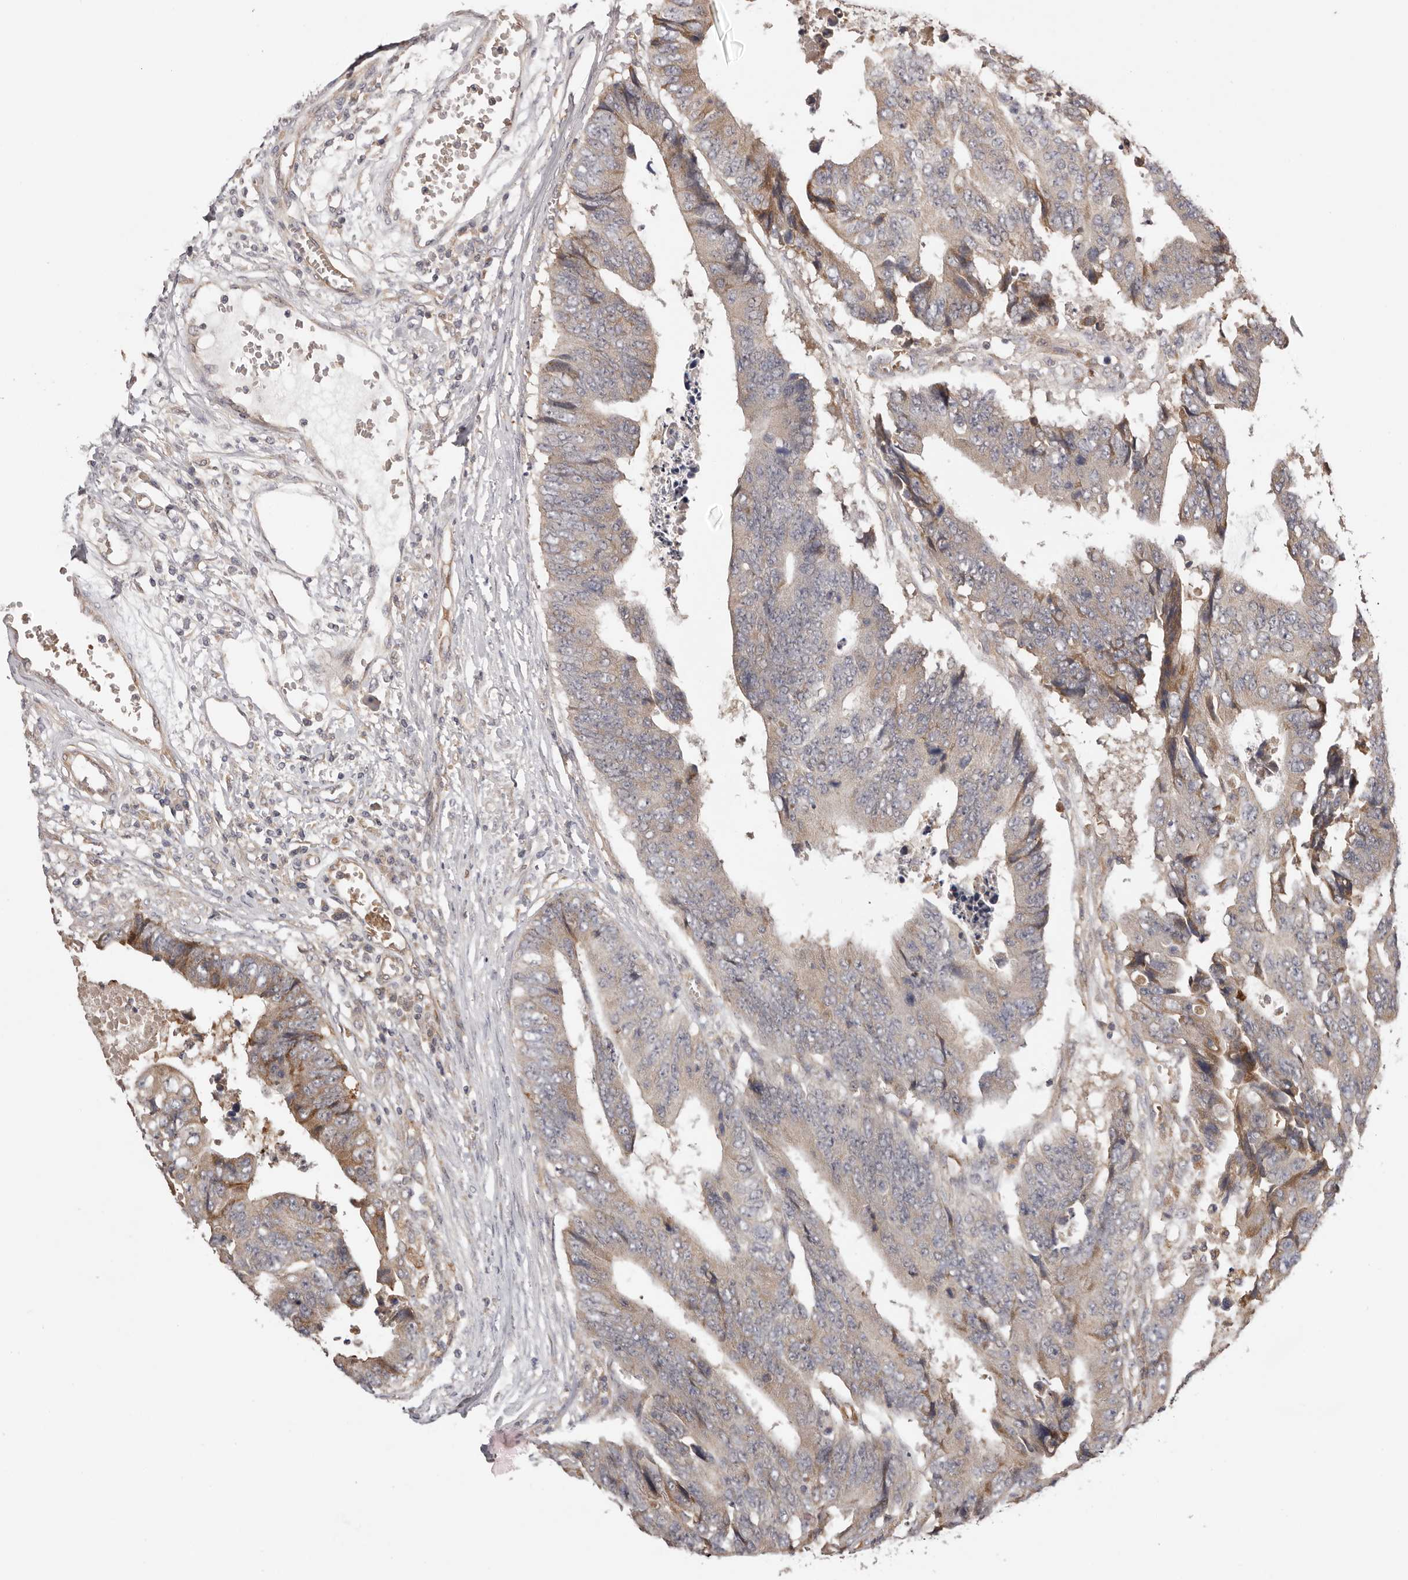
{"staining": {"intensity": "moderate", "quantity": "<25%", "location": "cytoplasmic/membranous"}, "tissue": "colorectal cancer", "cell_type": "Tumor cells", "image_type": "cancer", "snomed": [{"axis": "morphology", "description": "Adenocarcinoma, NOS"}, {"axis": "topography", "description": "Rectum"}], "caption": "Human colorectal cancer (adenocarcinoma) stained for a protein (brown) reveals moderate cytoplasmic/membranous positive expression in approximately <25% of tumor cells.", "gene": "UBR2", "patient": {"sex": "male", "age": 84}}